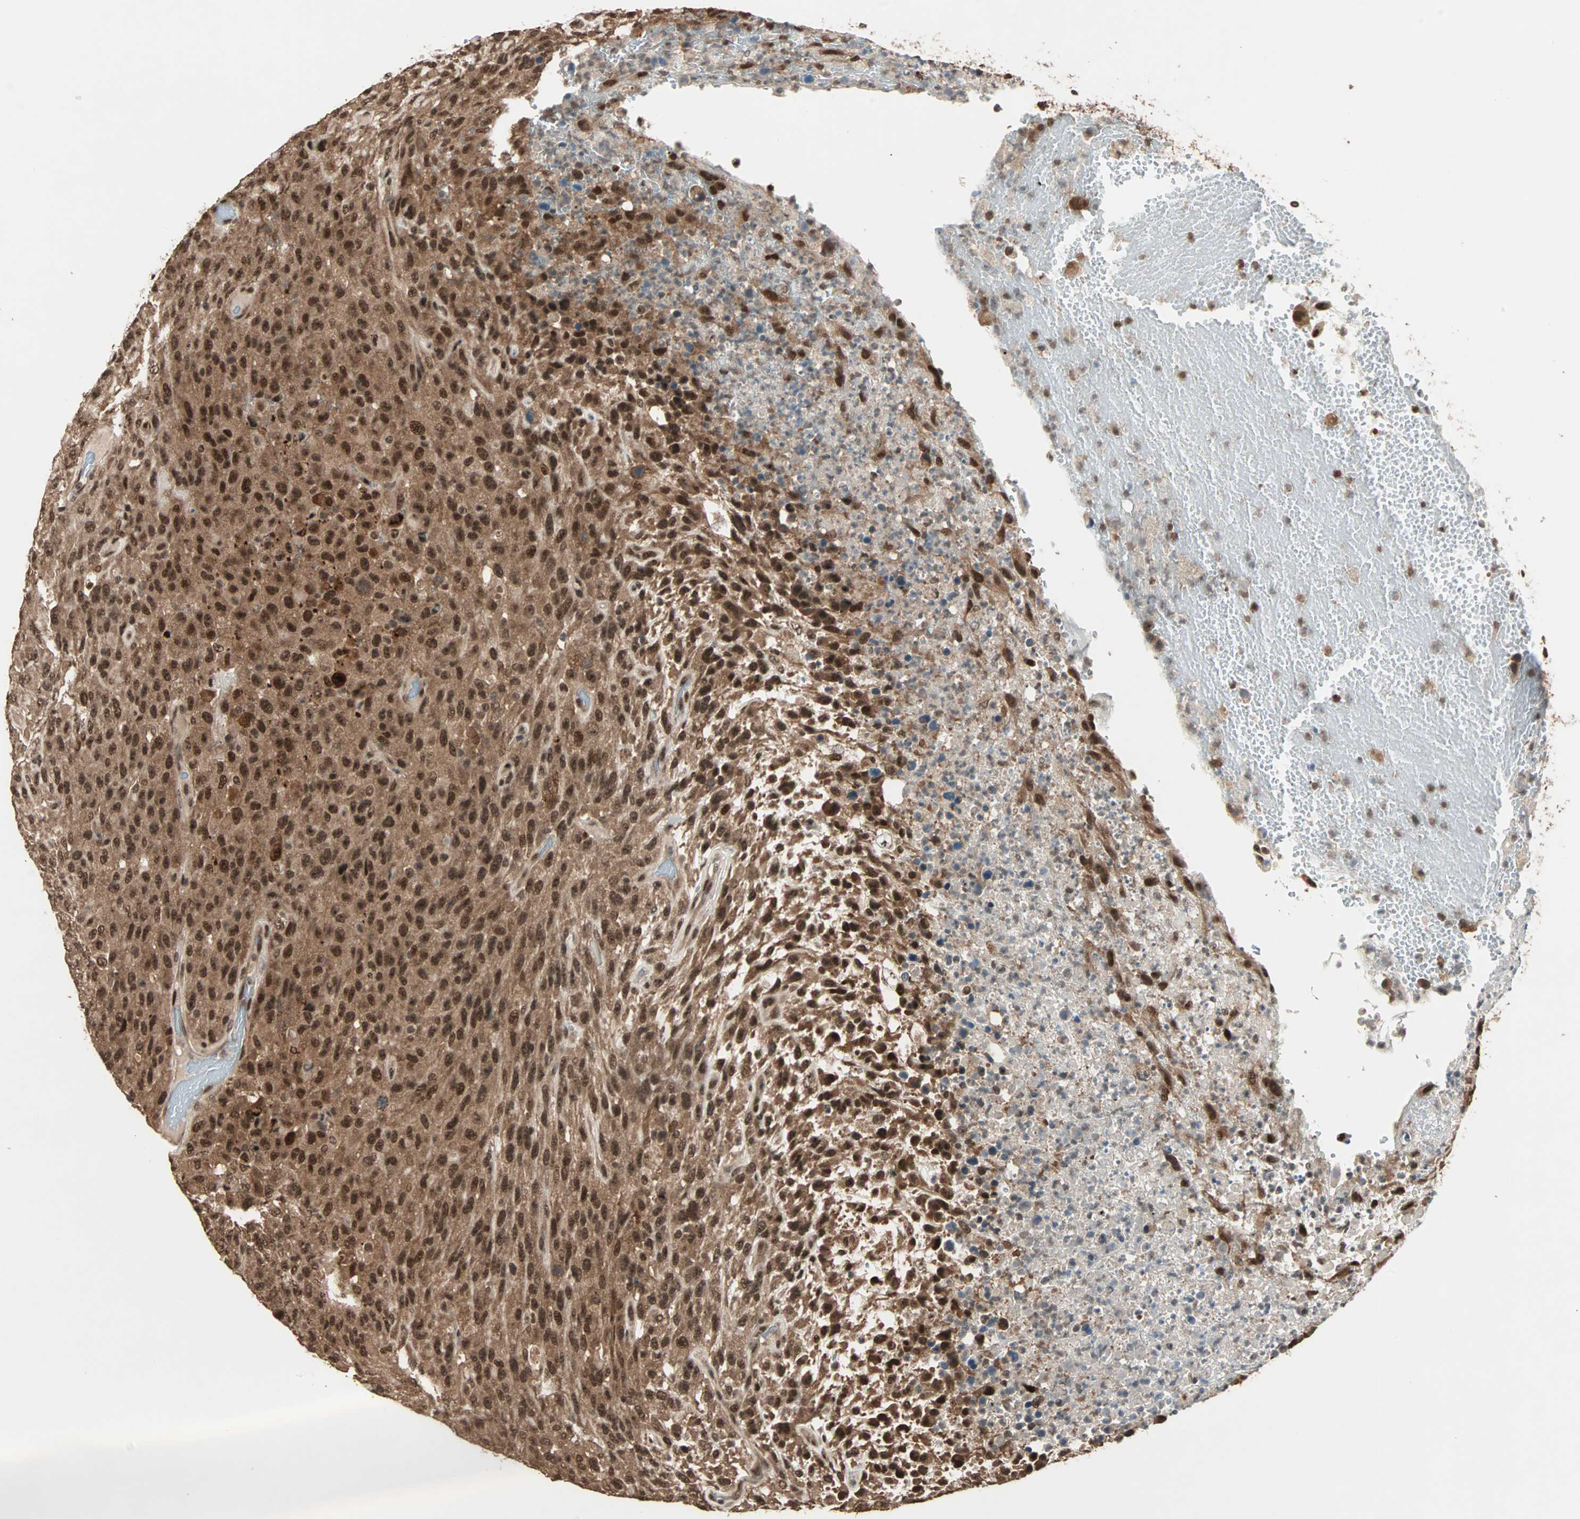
{"staining": {"intensity": "strong", "quantity": ">75%", "location": "cytoplasmic/membranous,nuclear"}, "tissue": "urothelial cancer", "cell_type": "Tumor cells", "image_type": "cancer", "snomed": [{"axis": "morphology", "description": "Urothelial carcinoma, High grade"}, {"axis": "topography", "description": "Urinary bladder"}], "caption": "A photomicrograph of high-grade urothelial carcinoma stained for a protein reveals strong cytoplasmic/membranous and nuclear brown staining in tumor cells.", "gene": "ZNF44", "patient": {"sex": "male", "age": 66}}